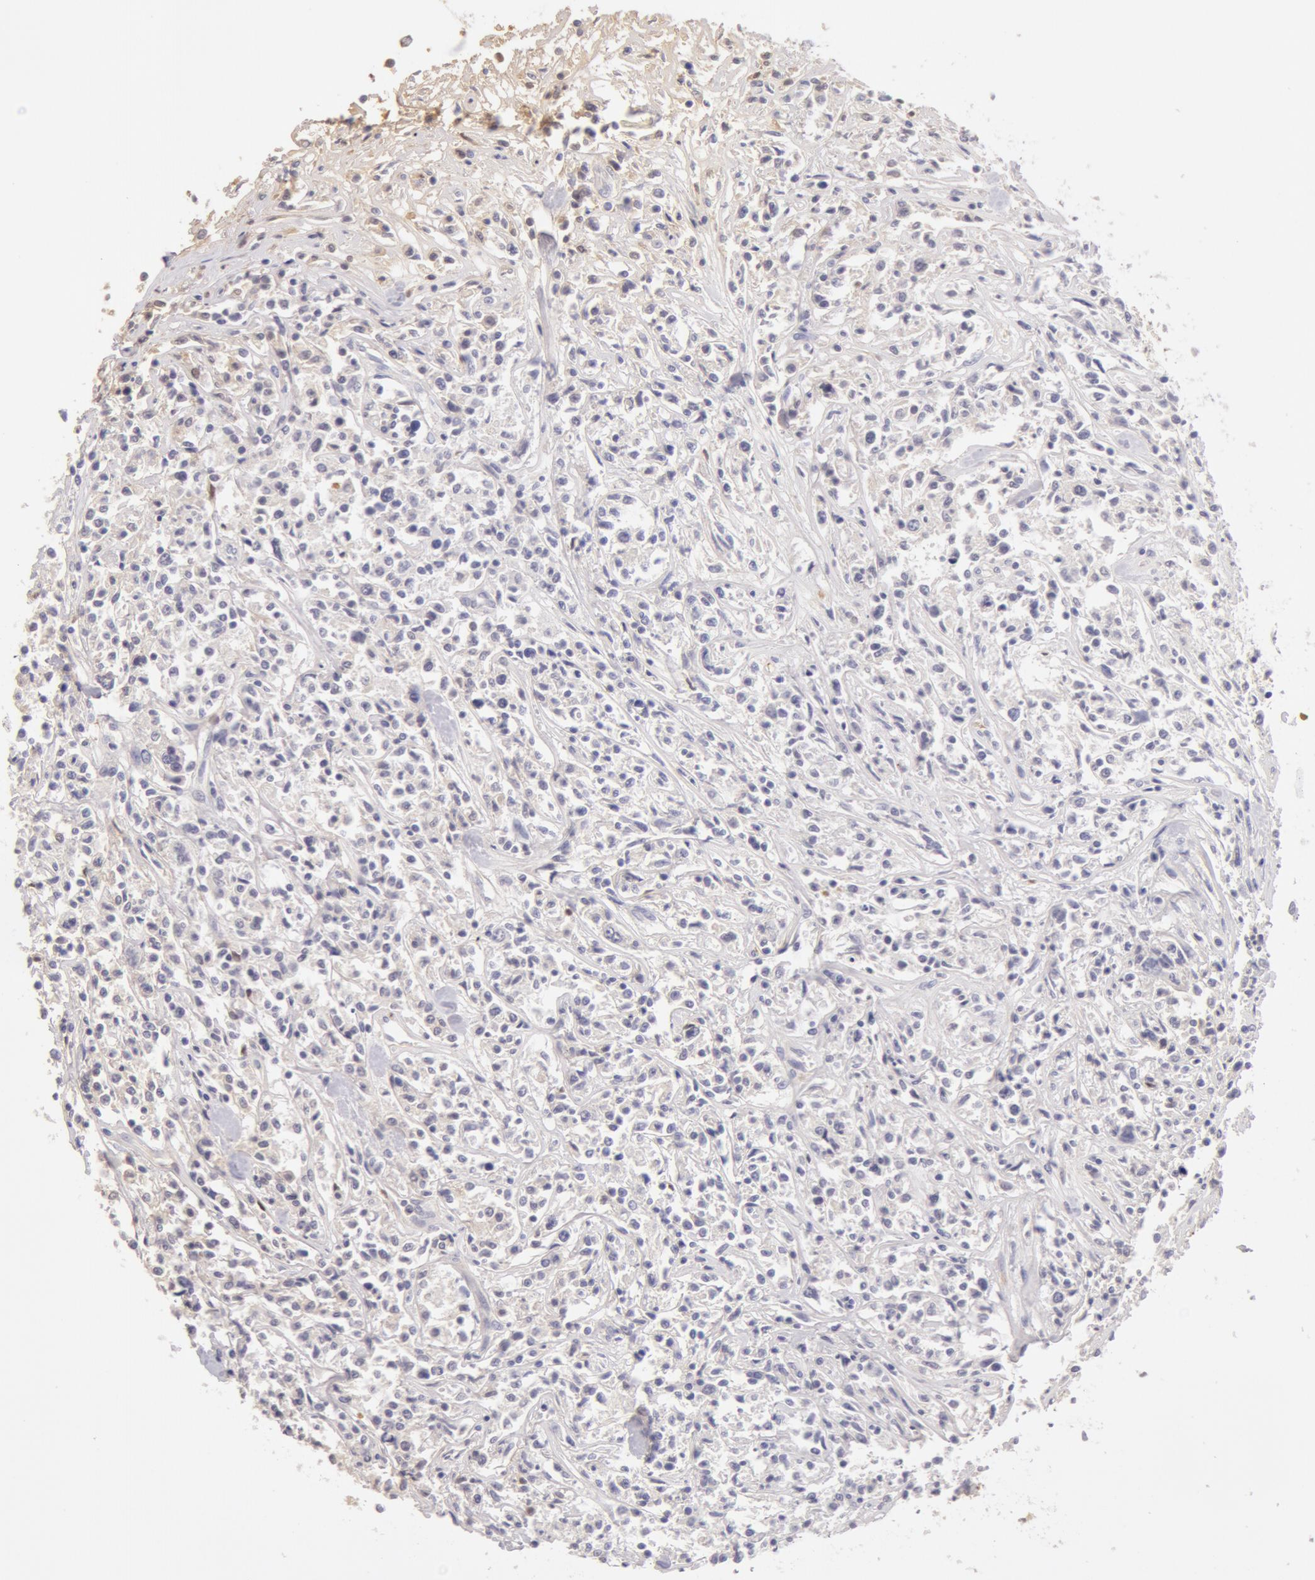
{"staining": {"intensity": "negative", "quantity": "none", "location": "none"}, "tissue": "lymphoma", "cell_type": "Tumor cells", "image_type": "cancer", "snomed": [{"axis": "morphology", "description": "Malignant lymphoma, non-Hodgkin's type, Low grade"}, {"axis": "topography", "description": "Small intestine"}], "caption": "Protein analysis of lymphoma shows no significant expression in tumor cells.", "gene": "AHSG", "patient": {"sex": "female", "age": 59}}